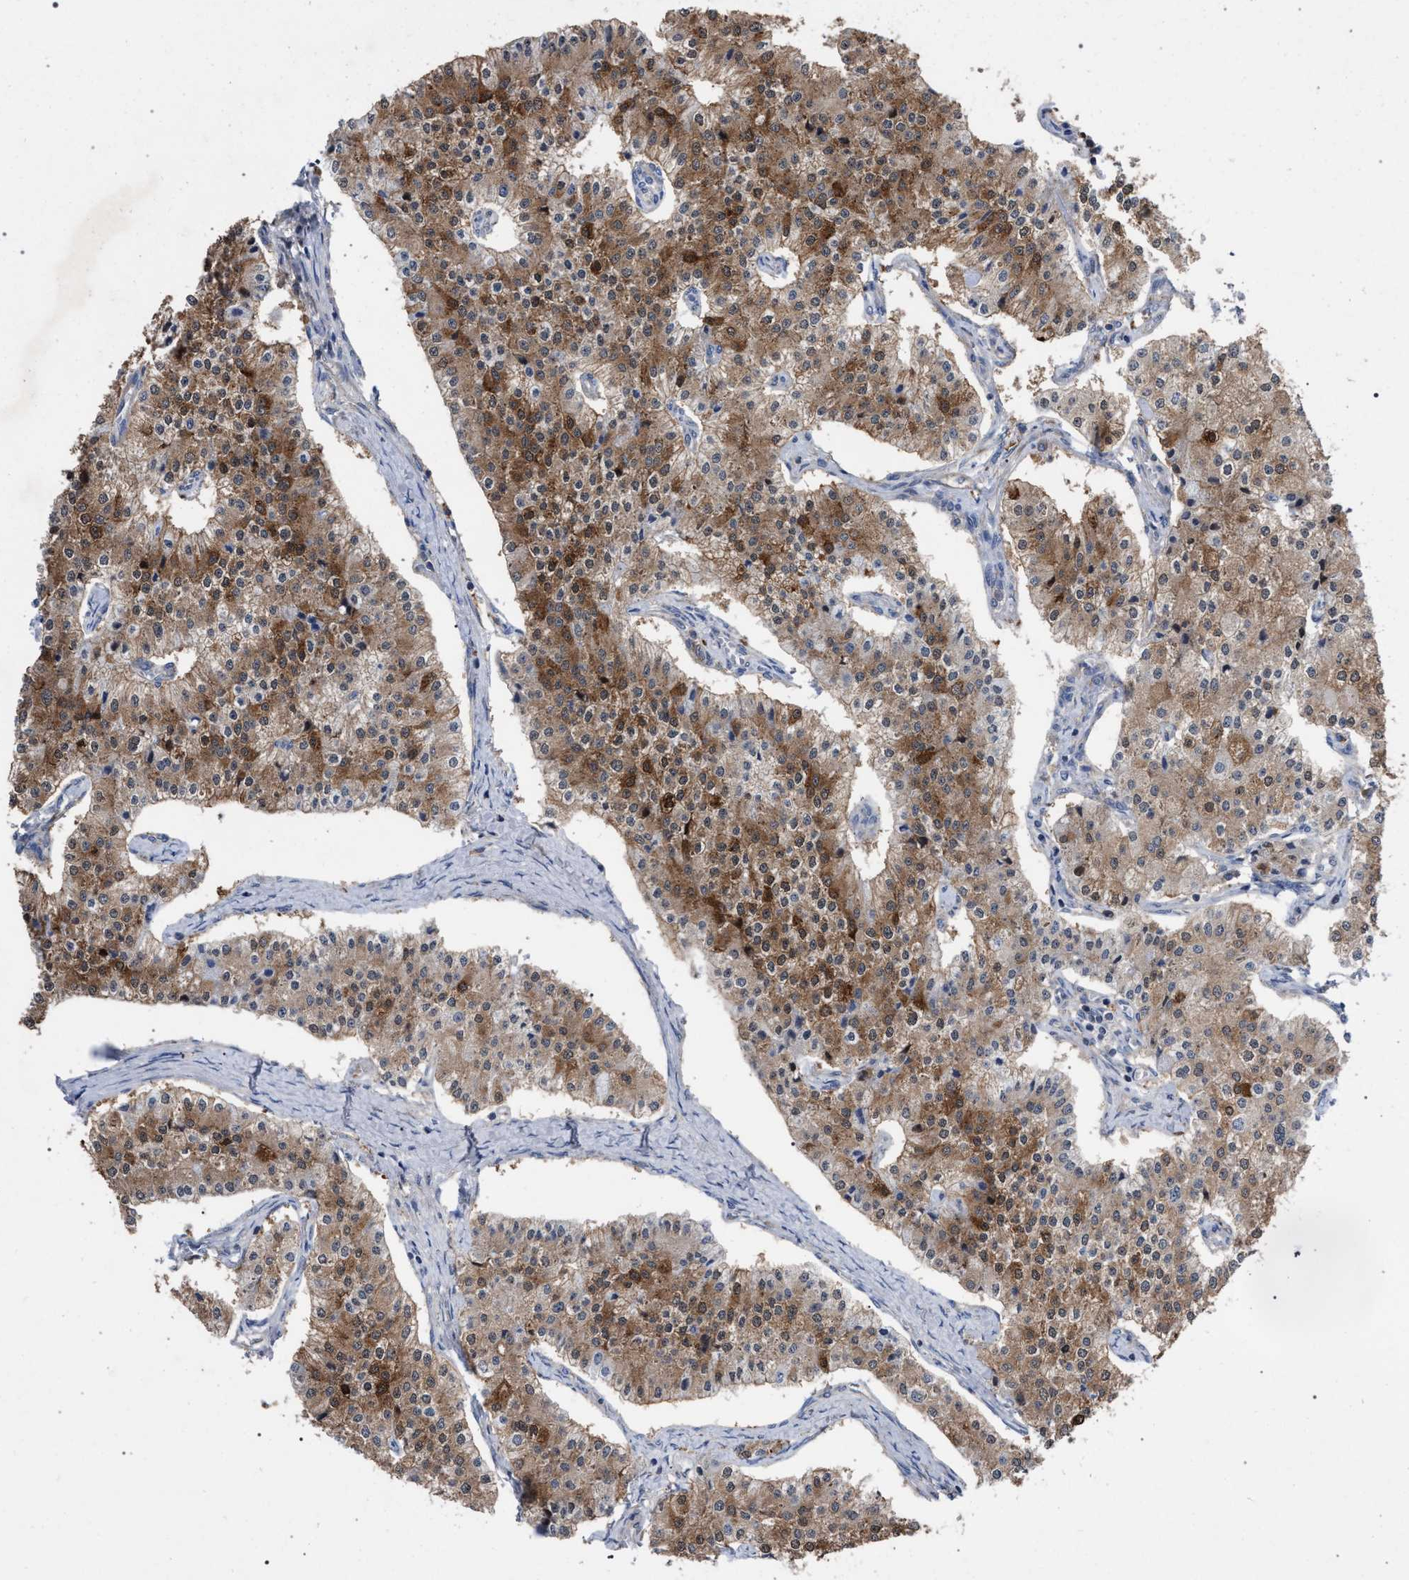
{"staining": {"intensity": "moderate", "quantity": ">75%", "location": "cytoplasmic/membranous"}, "tissue": "carcinoid", "cell_type": "Tumor cells", "image_type": "cancer", "snomed": [{"axis": "morphology", "description": "Carcinoid, malignant, NOS"}, {"axis": "topography", "description": "Colon"}], "caption": "Tumor cells show moderate cytoplasmic/membranous positivity in about >75% of cells in malignant carcinoid.", "gene": "CDR2L", "patient": {"sex": "female", "age": 52}}